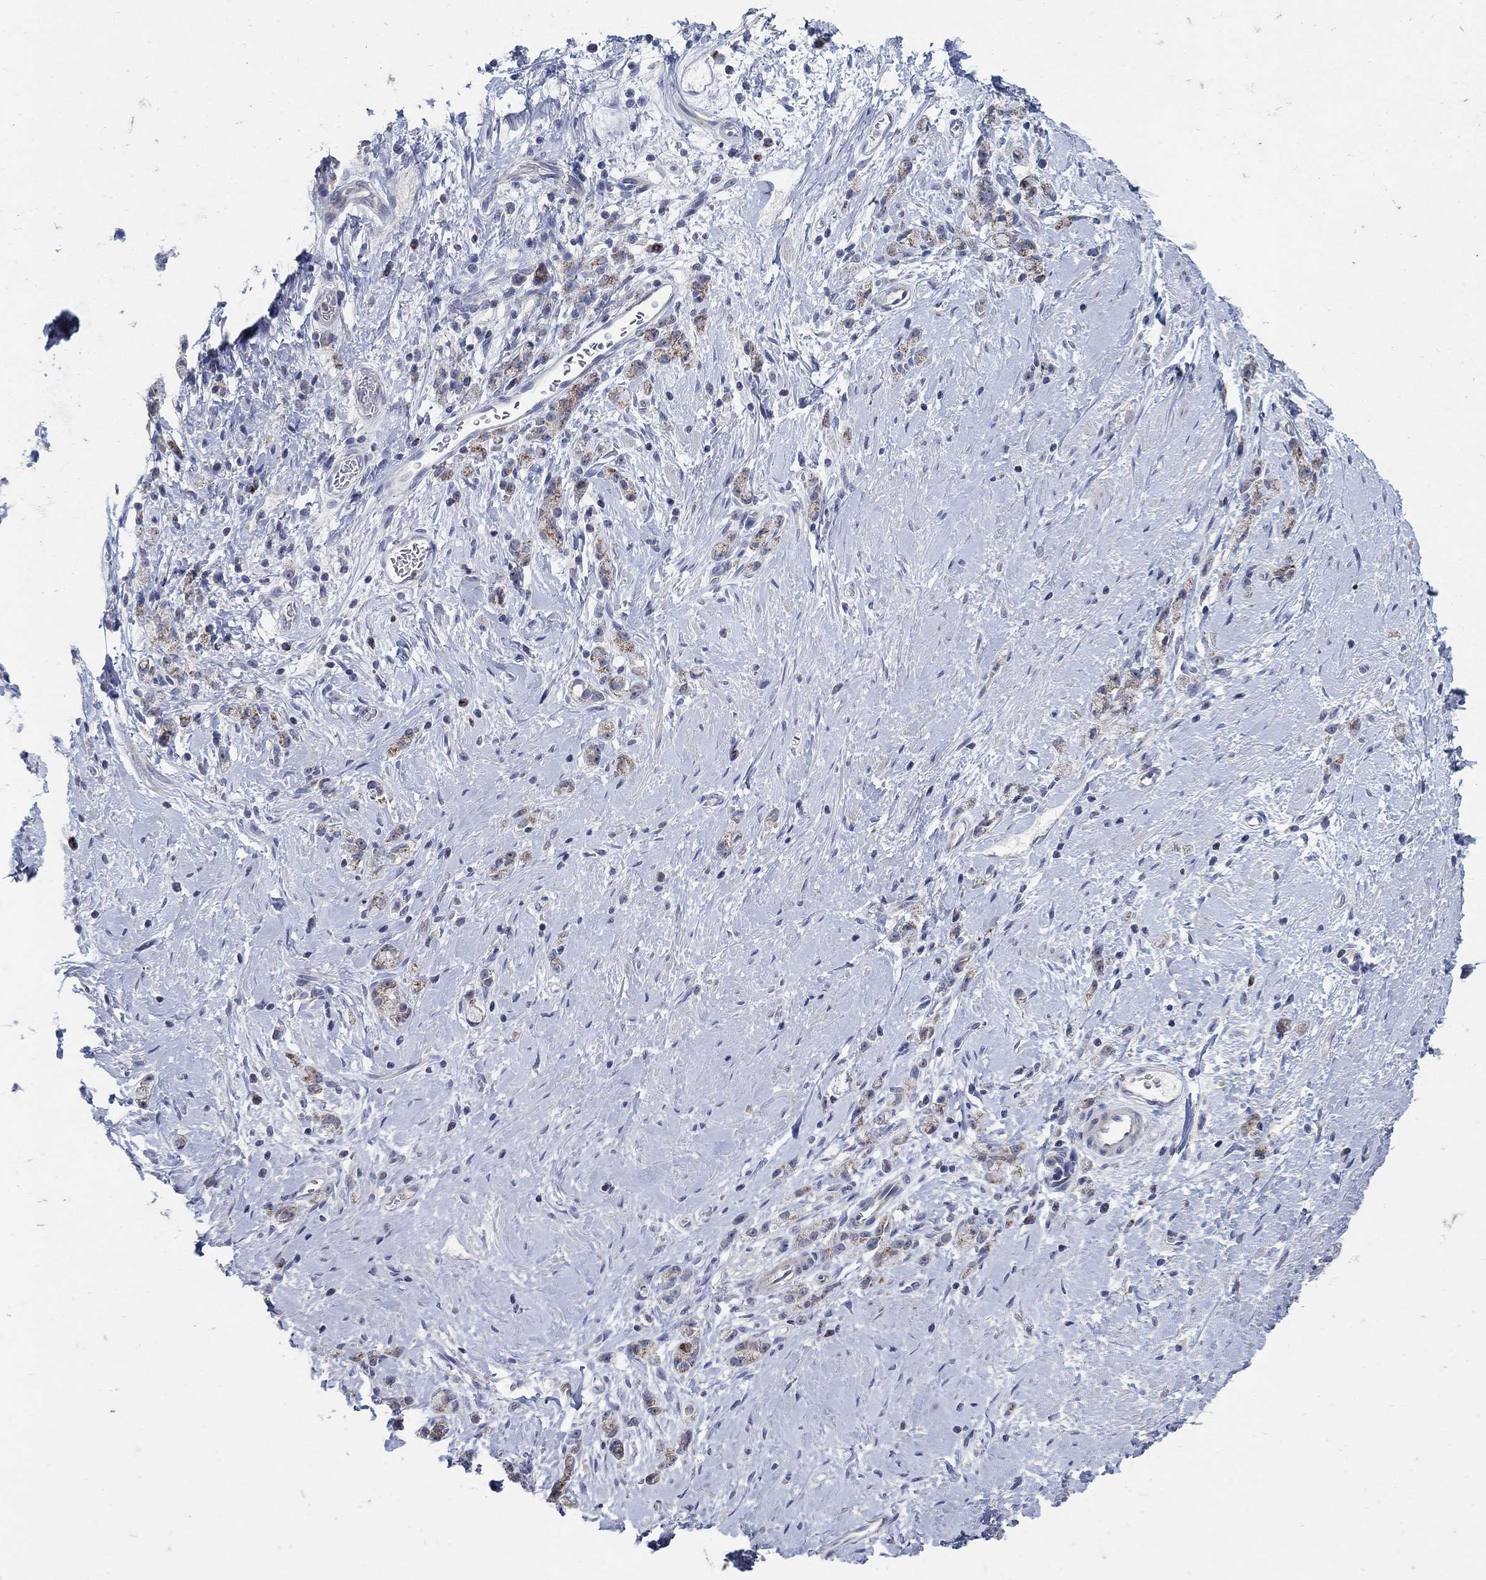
{"staining": {"intensity": "moderate", "quantity": "25%-75%", "location": "cytoplasmic/membranous"}, "tissue": "stomach cancer", "cell_type": "Tumor cells", "image_type": "cancer", "snomed": [{"axis": "morphology", "description": "Adenocarcinoma, NOS"}, {"axis": "topography", "description": "Stomach"}], "caption": "Stomach cancer stained for a protein (brown) reveals moderate cytoplasmic/membranous positive staining in about 25%-75% of tumor cells.", "gene": "HMX2", "patient": {"sex": "male", "age": 58}}